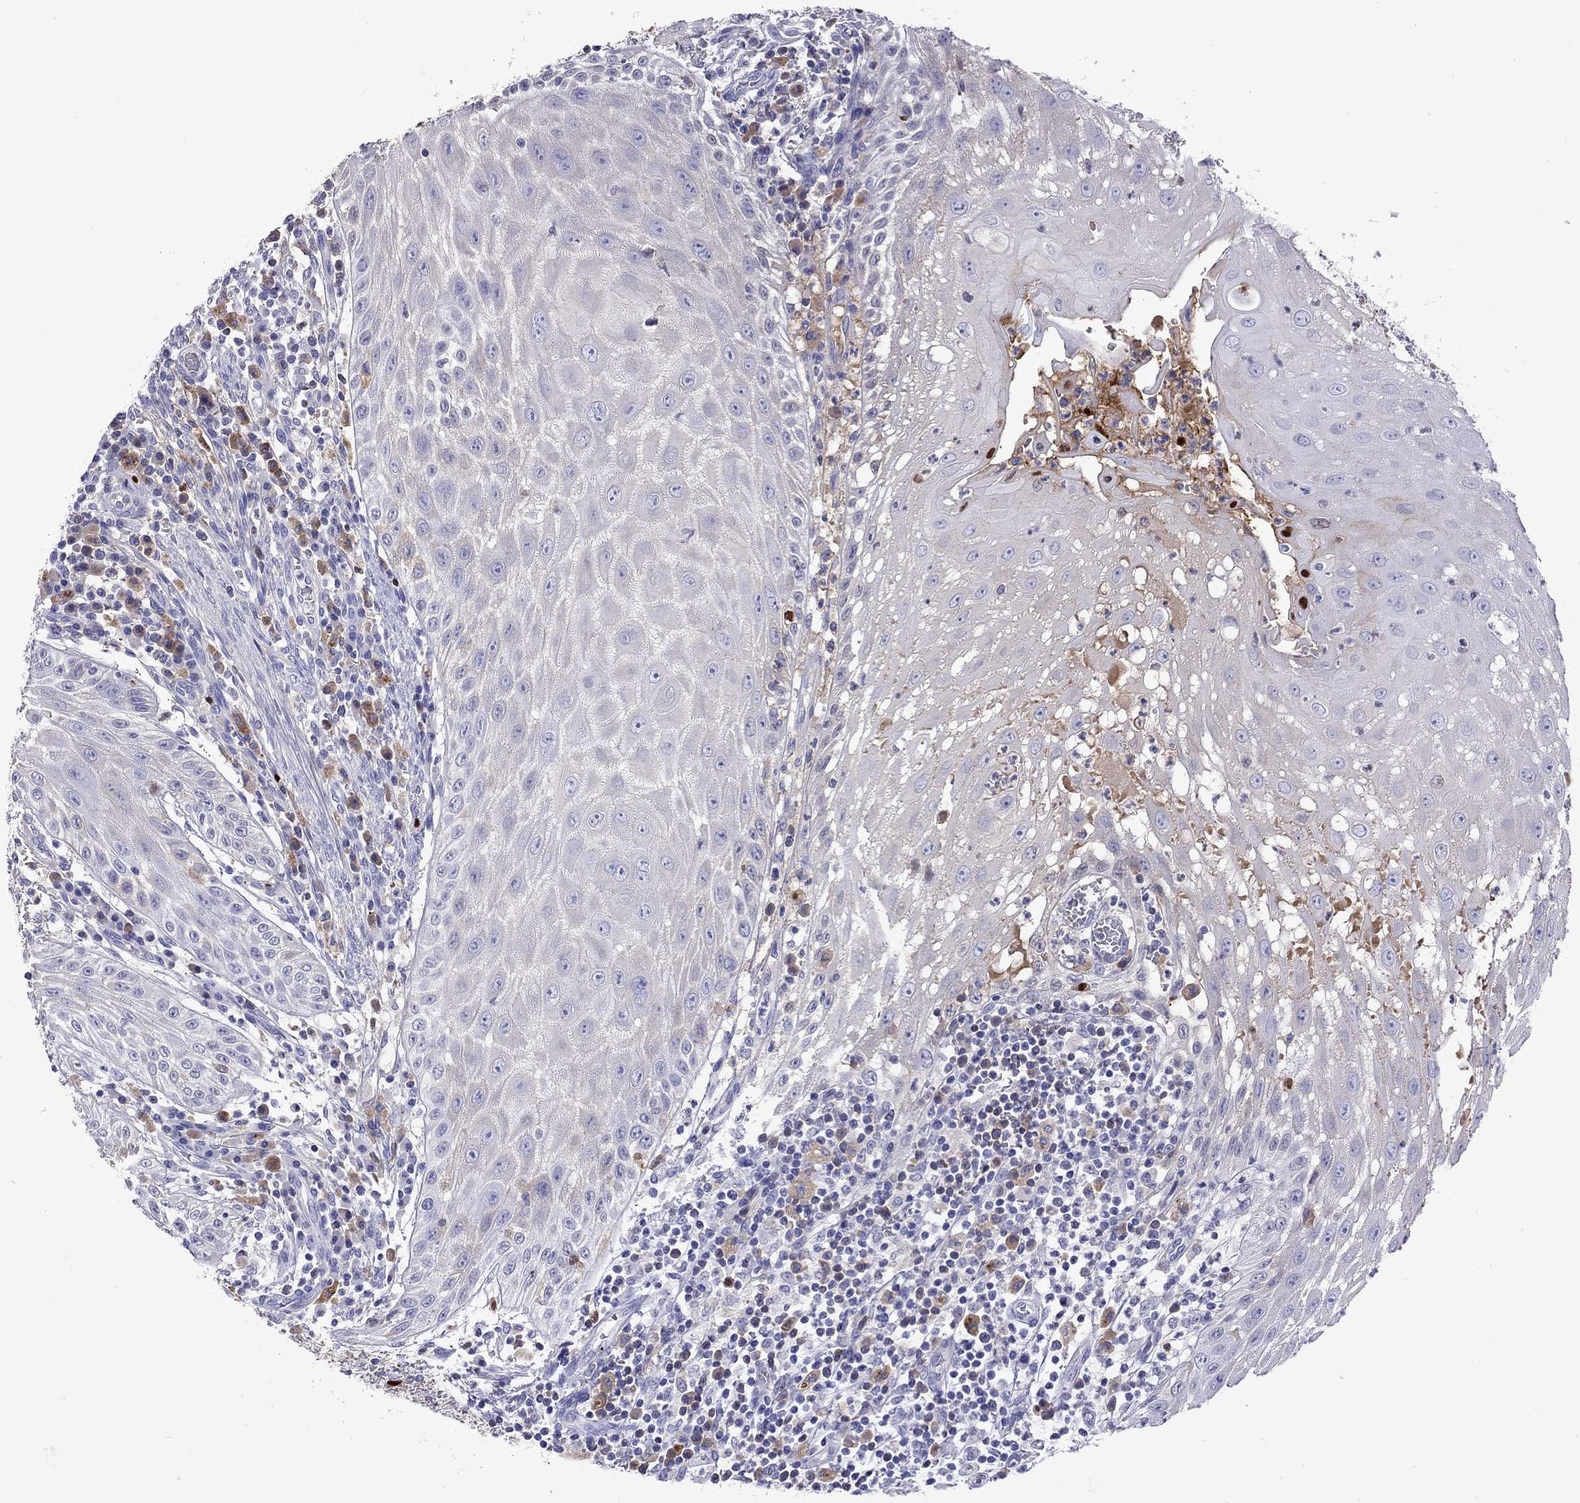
{"staining": {"intensity": "negative", "quantity": "none", "location": "none"}, "tissue": "head and neck cancer", "cell_type": "Tumor cells", "image_type": "cancer", "snomed": [{"axis": "morphology", "description": "Squamous cell carcinoma, NOS"}, {"axis": "topography", "description": "Oral tissue"}, {"axis": "topography", "description": "Head-Neck"}], "caption": "A histopathology image of human squamous cell carcinoma (head and neck) is negative for staining in tumor cells.", "gene": "SERPINA3", "patient": {"sex": "male", "age": 58}}